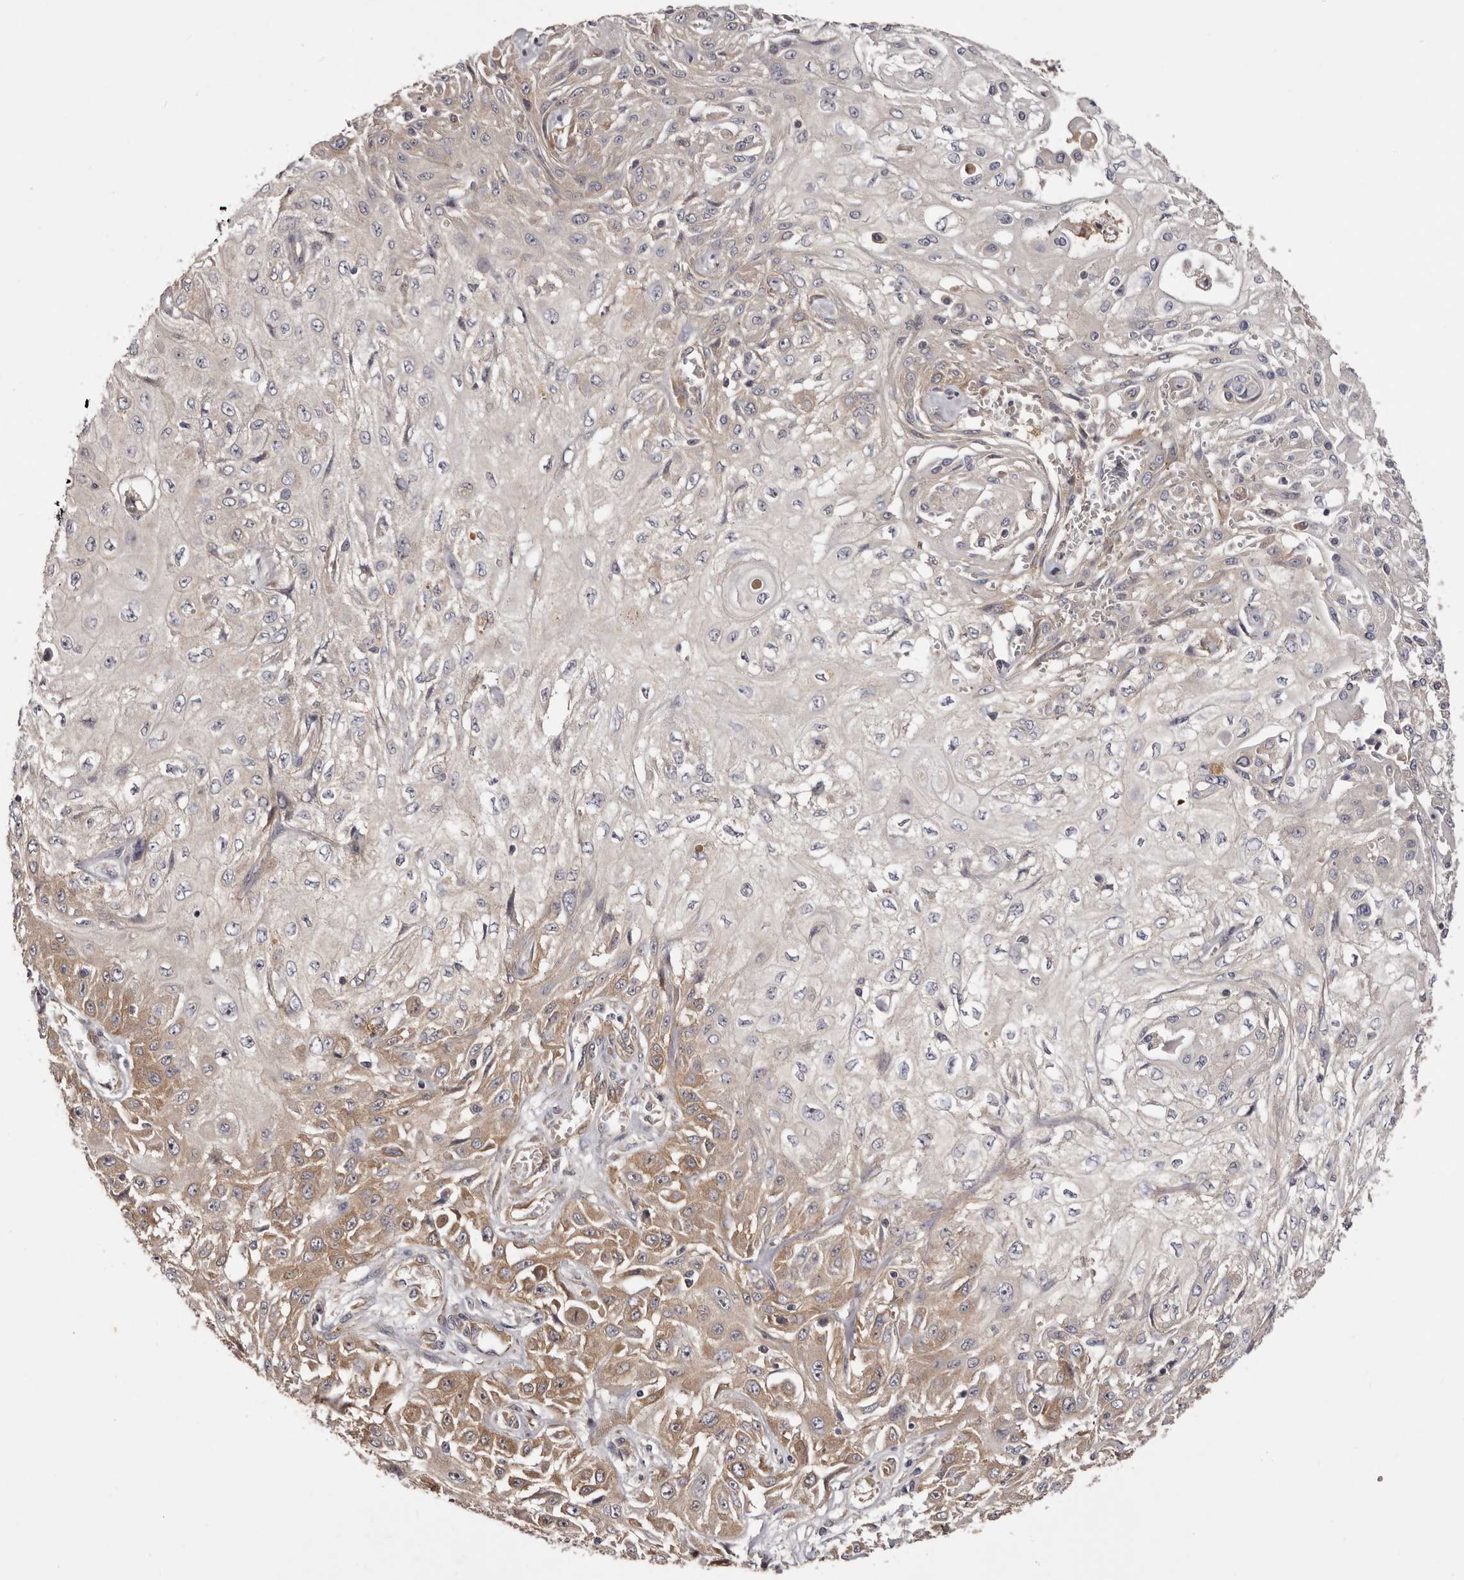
{"staining": {"intensity": "moderate", "quantity": "25%-75%", "location": "cytoplasmic/membranous"}, "tissue": "skin cancer", "cell_type": "Tumor cells", "image_type": "cancer", "snomed": [{"axis": "morphology", "description": "Squamous cell carcinoma, NOS"}, {"axis": "morphology", "description": "Squamous cell carcinoma, metastatic, NOS"}, {"axis": "topography", "description": "Skin"}, {"axis": "topography", "description": "Lymph node"}], "caption": "The image demonstrates a brown stain indicating the presence of a protein in the cytoplasmic/membranous of tumor cells in skin cancer.", "gene": "LTV1", "patient": {"sex": "male", "age": 75}}